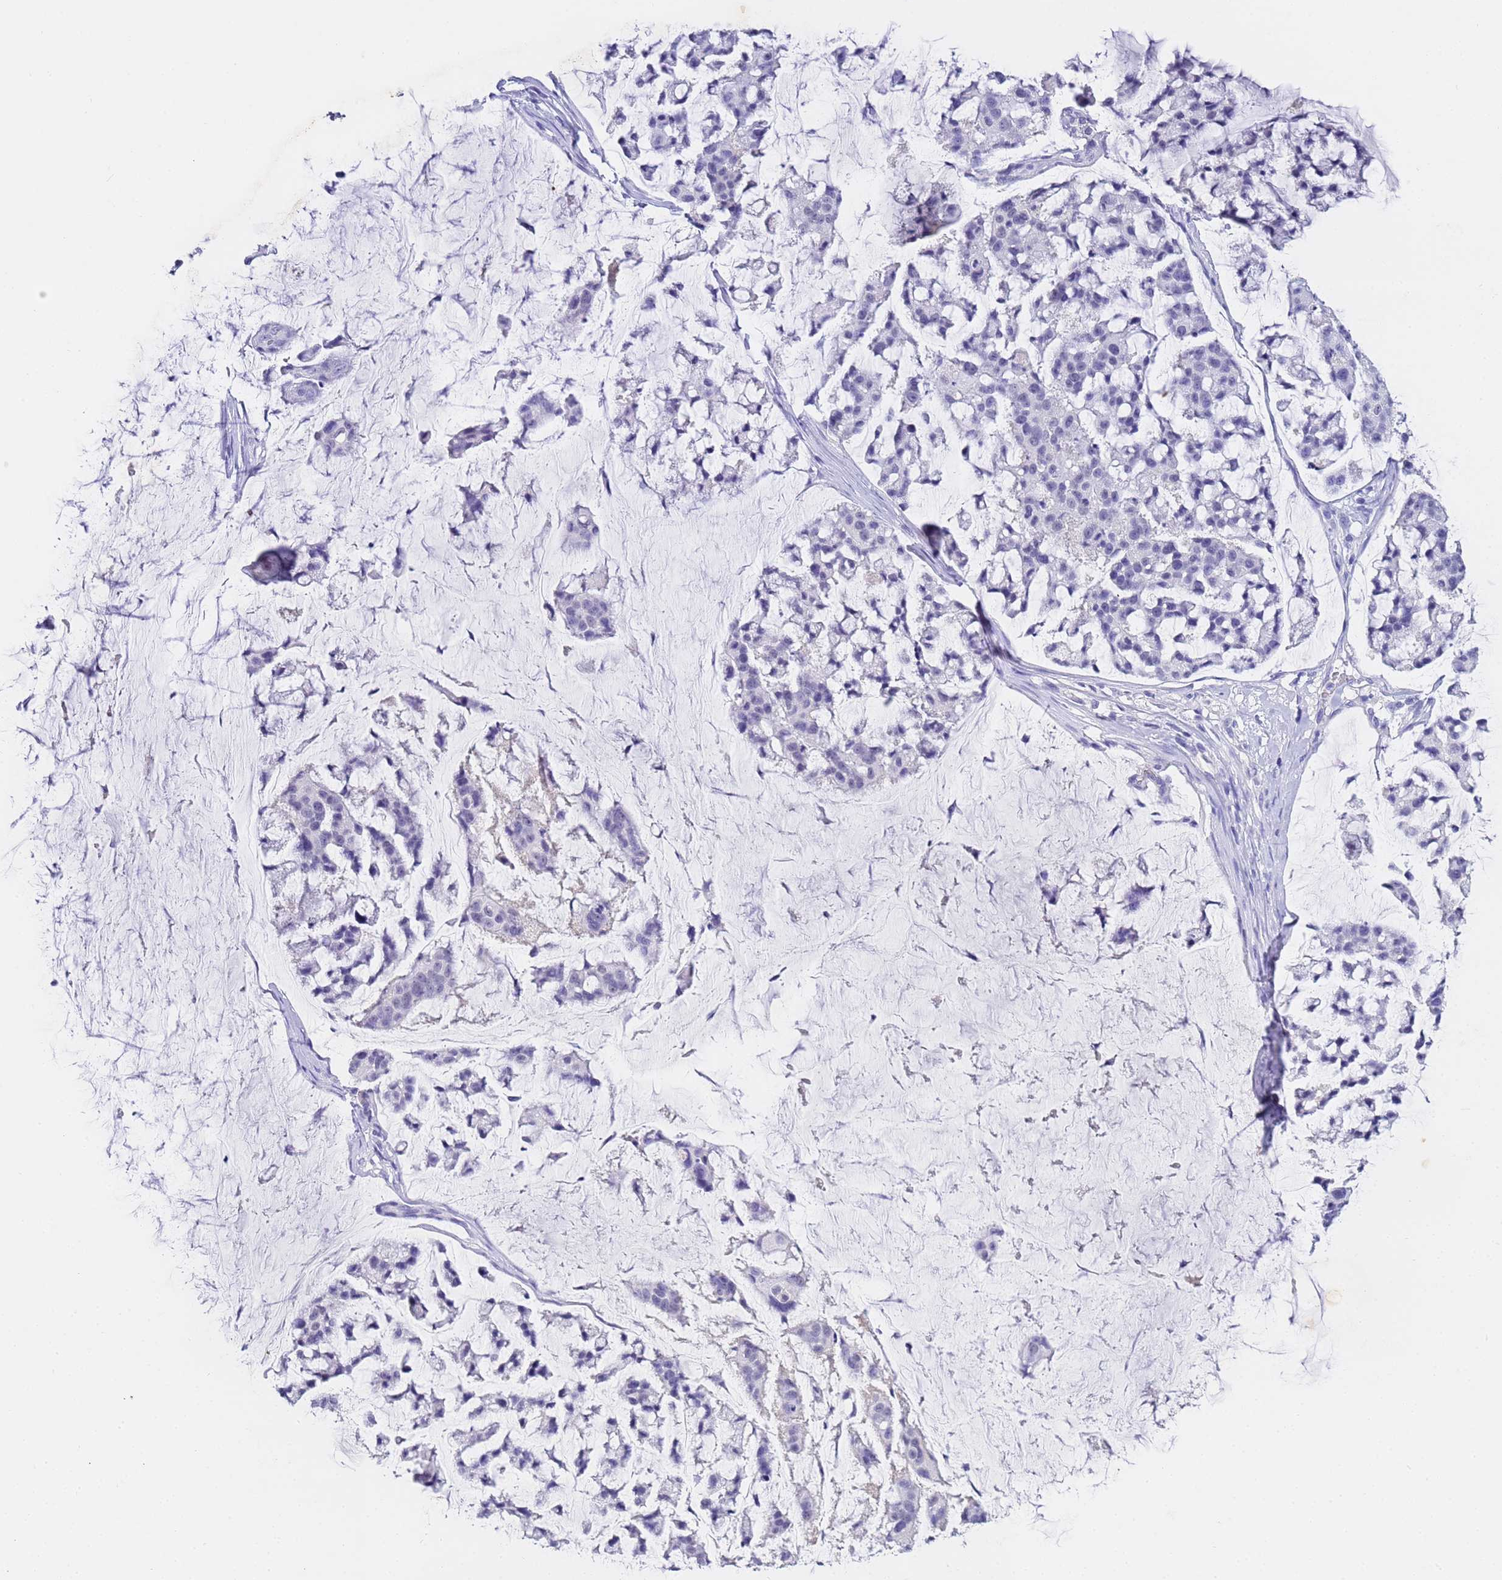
{"staining": {"intensity": "negative", "quantity": "none", "location": "none"}, "tissue": "stomach cancer", "cell_type": "Tumor cells", "image_type": "cancer", "snomed": [{"axis": "morphology", "description": "Adenocarcinoma, NOS"}, {"axis": "topography", "description": "Stomach, lower"}], "caption": "High power microscopy histopathology image of an immunohistochemistry image of stomach adenocarcinoma, revealing no significant staining in tumor cells.", "gene": "CFHR2", "patient": {"sex": "male", "age": 67}}